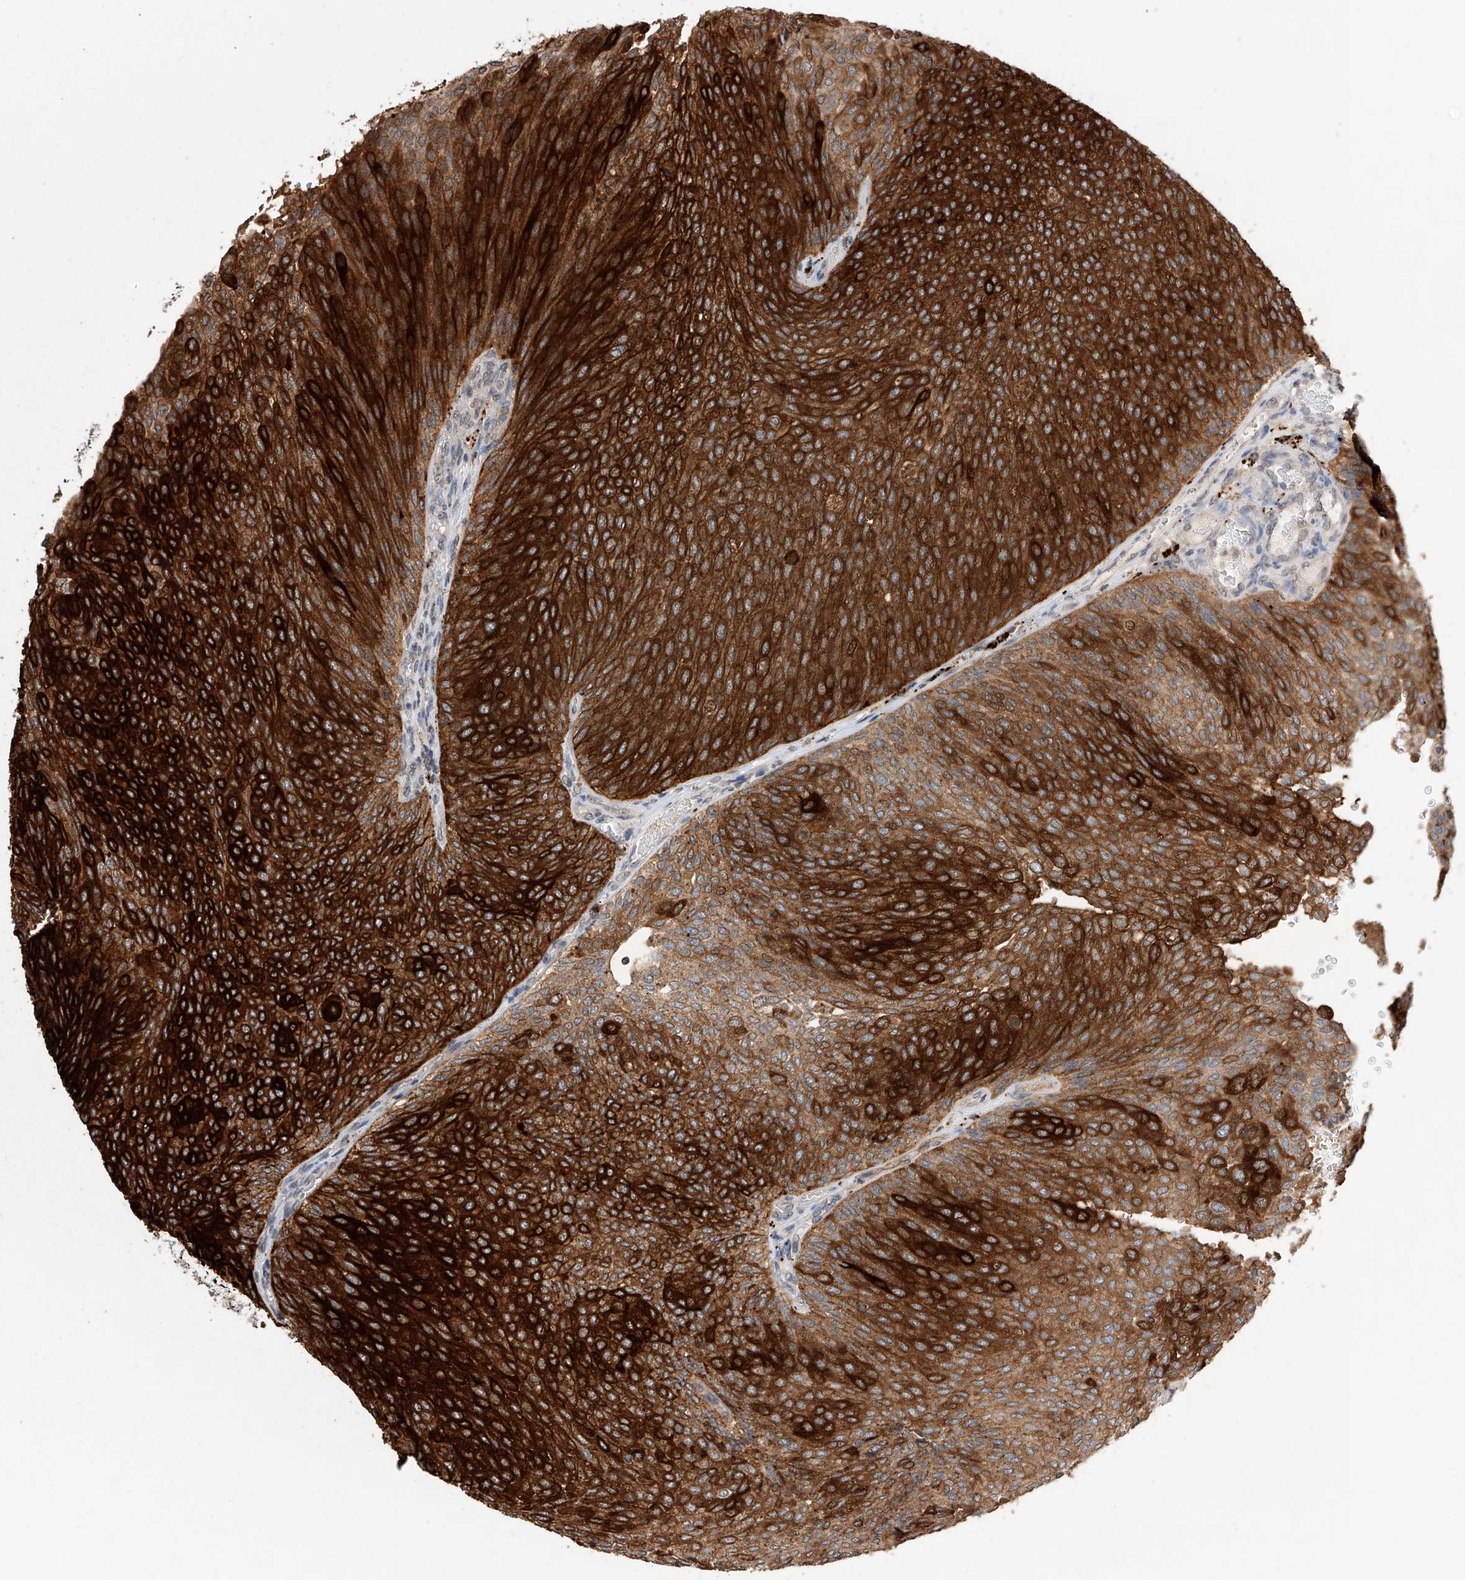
{"staining": {"intensity": "strong", "quantity": ">75%", "location": "cytoplasmic/membranous"}, "tissue": "urothelial cancer", "cell_type": "Tumor cells", "image_type": "cancer", "snomed": [{"axis": "morphology", "description": "Urothelial carcinoma, Low grade"}, {"axis": "topography", "description": "Urinary bladder"}], "caption": "Immunohistochemical staining of human low-grade urothelial carcinoma shows strong cytoplasmic/membranous protein expression in about >75% of tumor cells.", "gene": "RP9", "patient": {"sex": "female", "age": 79}}